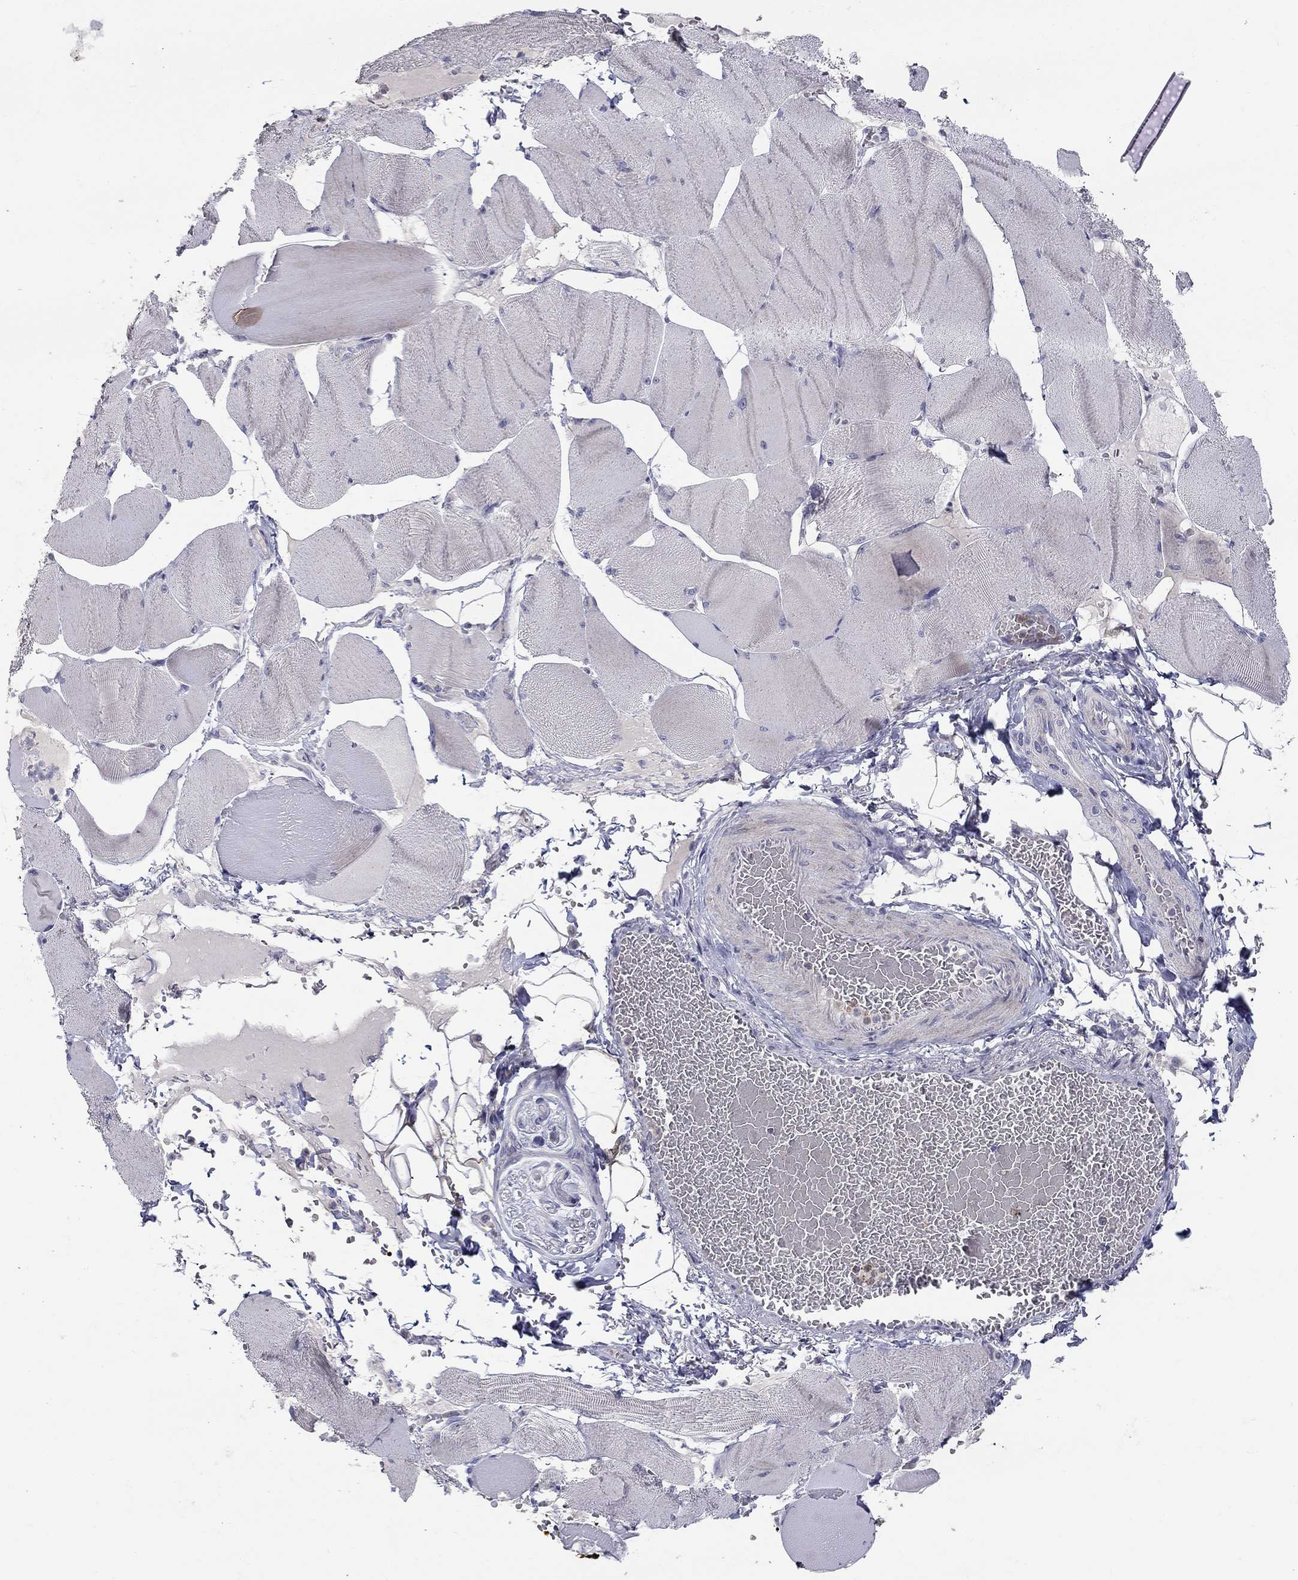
{"staining": {"intensity": "negative", "quantity": "none", "location": "none"}, "tissue": "skeletal muscle", "cell_type": "Myocytes", "image_type": "normal", "snomed": [{"axis": "morphology", "description": "Normal tissue, NOS"}, {"axis": "topography", "description": "Skeletal muscle"}], "caption": "Immunohistochemistry (IHC) histopathology image of benign skeletal muscle: skeletal muscle stained with DAB (3,3'-diaminobenzidine) demonstrates no significant protein staining in myocytes. (Stains: DAB (3,3'-diaminobenzidine) immunohistochemistry (IHC) with hematoxylin counter stain, Microscopy: brightfield microscopy at high magnification).", "gene": "HMX2", "patient": {"sex": "male", "age": 56}}